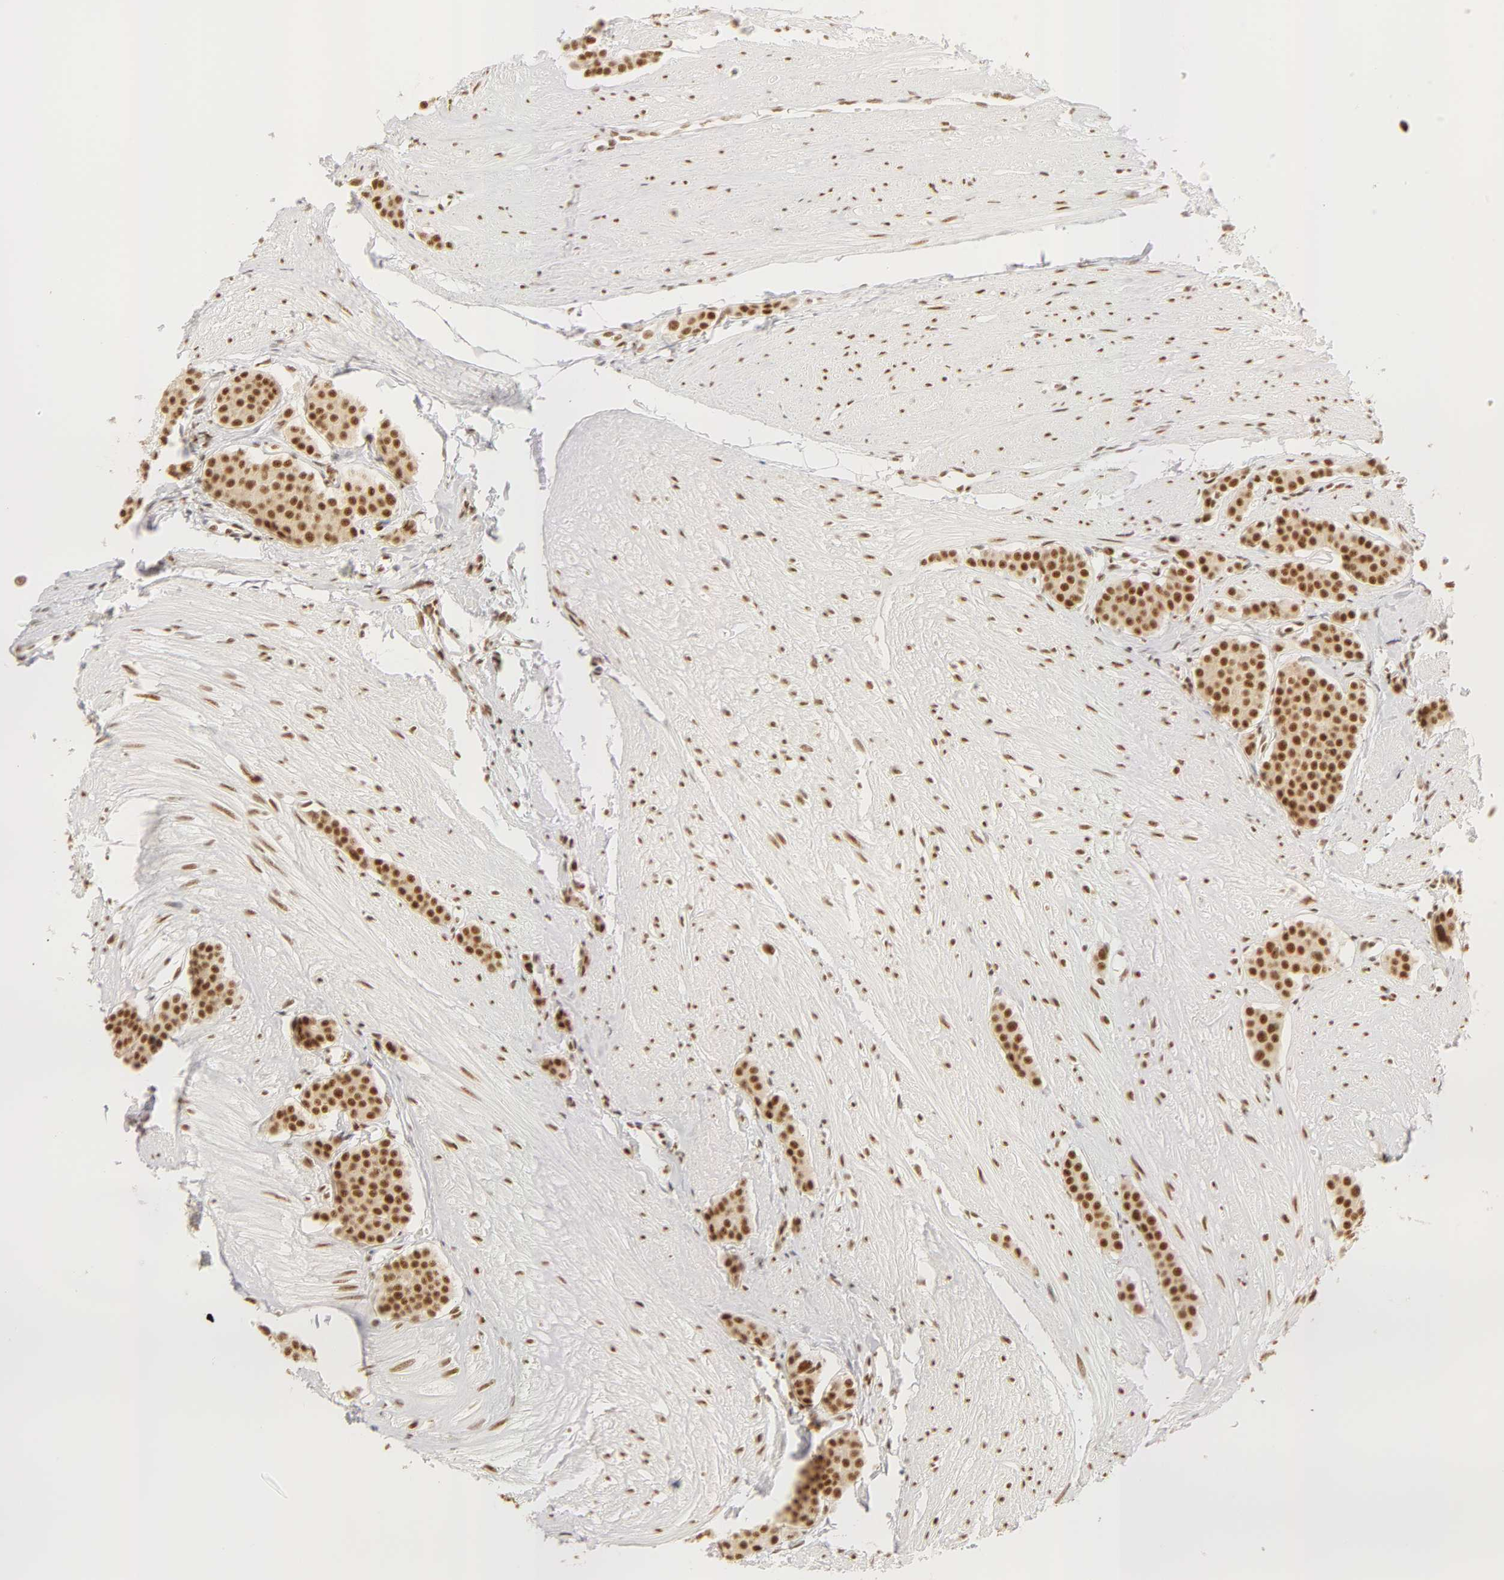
{"staining": {"intensity": "moderate", "quantity": ">75%", "location": "nuclear"}, "tissue": "carcinoid", "cell_type": "Tumor cells", "image_type": "cancer", "snomed": [{"axis": "morphology", "description": "Carcinoid, malignant, NOS"}, {"axis": "topography", "description": "Small intestine"}], "caption": "Immunohistochemical staining of human malignant carcinoid reveals medium levels of moderate nuclear protein expression in about >75% of tumor cells.", "gene": "RBM39", "patient": {"sex": "male", "age": 60}}